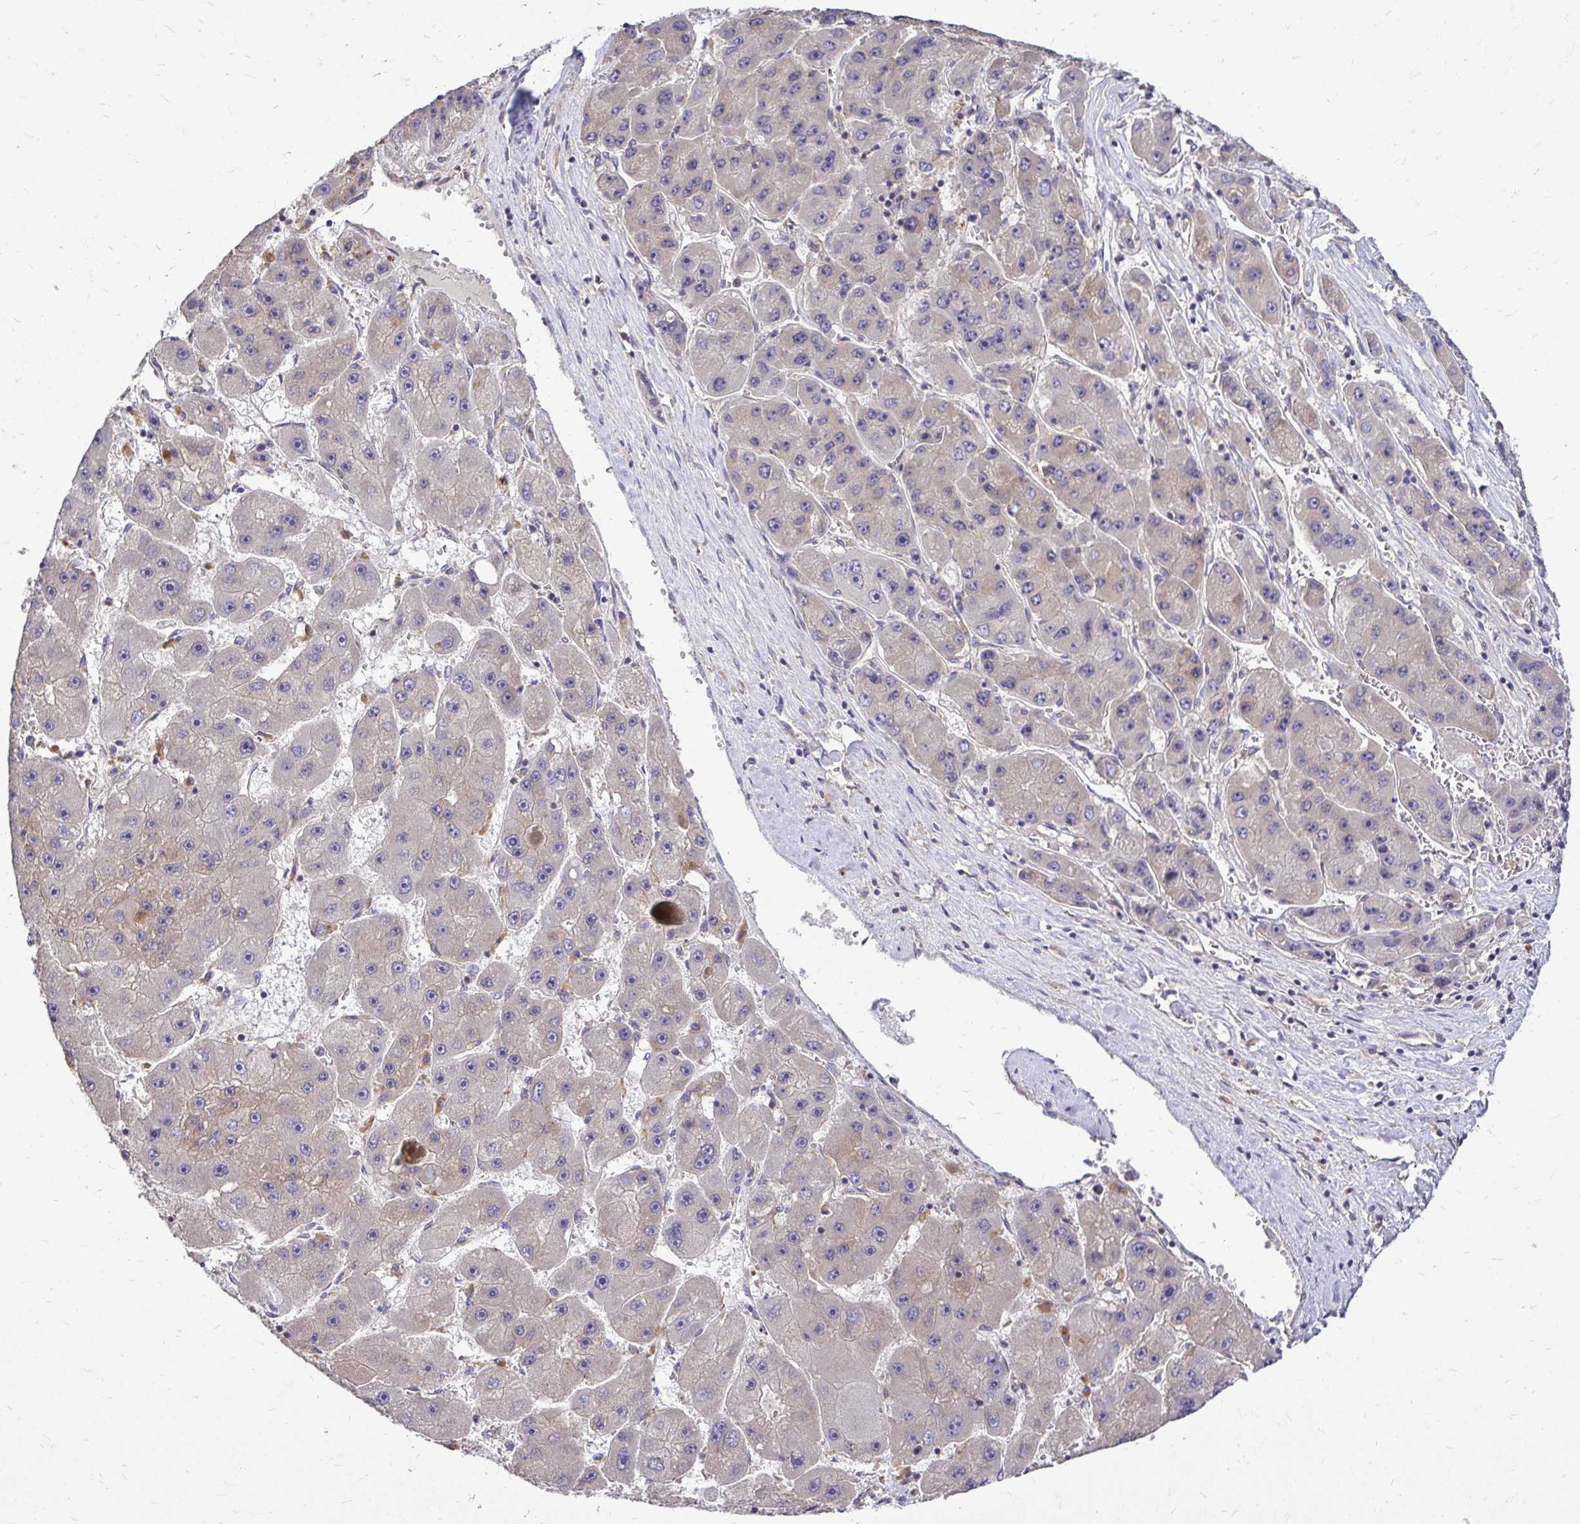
{"staining": {"intensity": "weak", "quantity": "<25%", "location": "cytoplasmic/membranous"}, "tissue": "liver cancer", "cell_type": "Tumor cells", "image_type": "cancer", "snomed": [{"axis": "morphology", "description": "Carcinoma, Hepatocellular, NOS"}, {"axis": "topography", "description": "Liver"}], "caption": "The micrograph shows no significant expression in tumor cells of liver cancer.", "gene": "FMR1", "patient": {"sex": "female", "age": 61}}